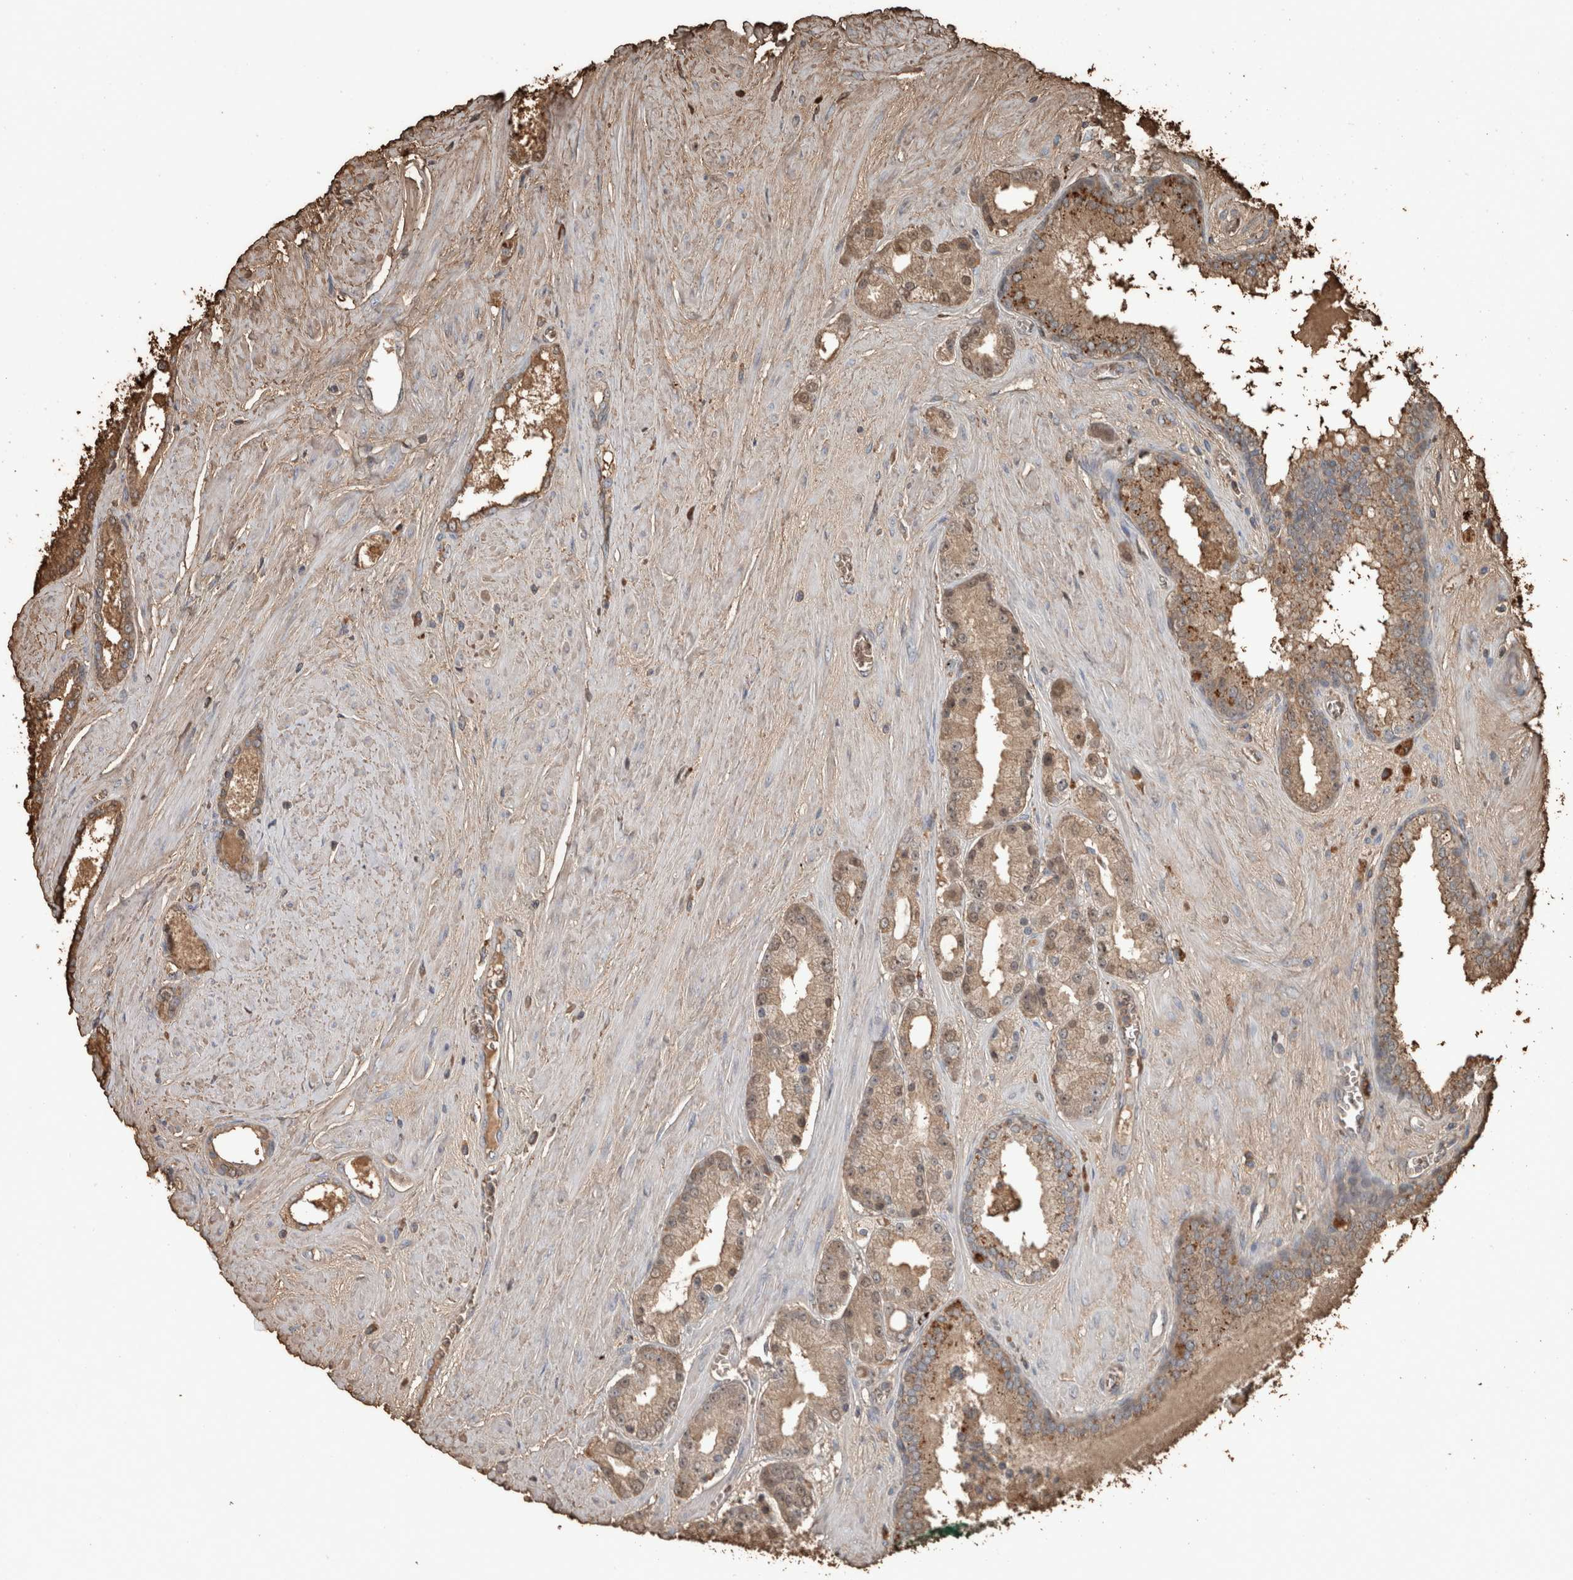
{"staining": {"intensity": "weak", "quantity": ">75%", "location": "cytoplasmic/membranous"}, "tissue": "prostate cancer", "cell_type": "Tumor cells", "image_type": "cancer", "snomed": [{"axis": "morphology", "description": "Adenocarcinoma, Low grade"}, {"axis": "topography", "description": "Prostate"}], "caption": "About >75% of tumor cells in prostate low-grade adenocarcinoma display weak cytoplasmic/membranous protein staining as visualized by brown immunohistochemical staining.", "gene": "USP34", "patient": {"sex": "male", "age": 62}}